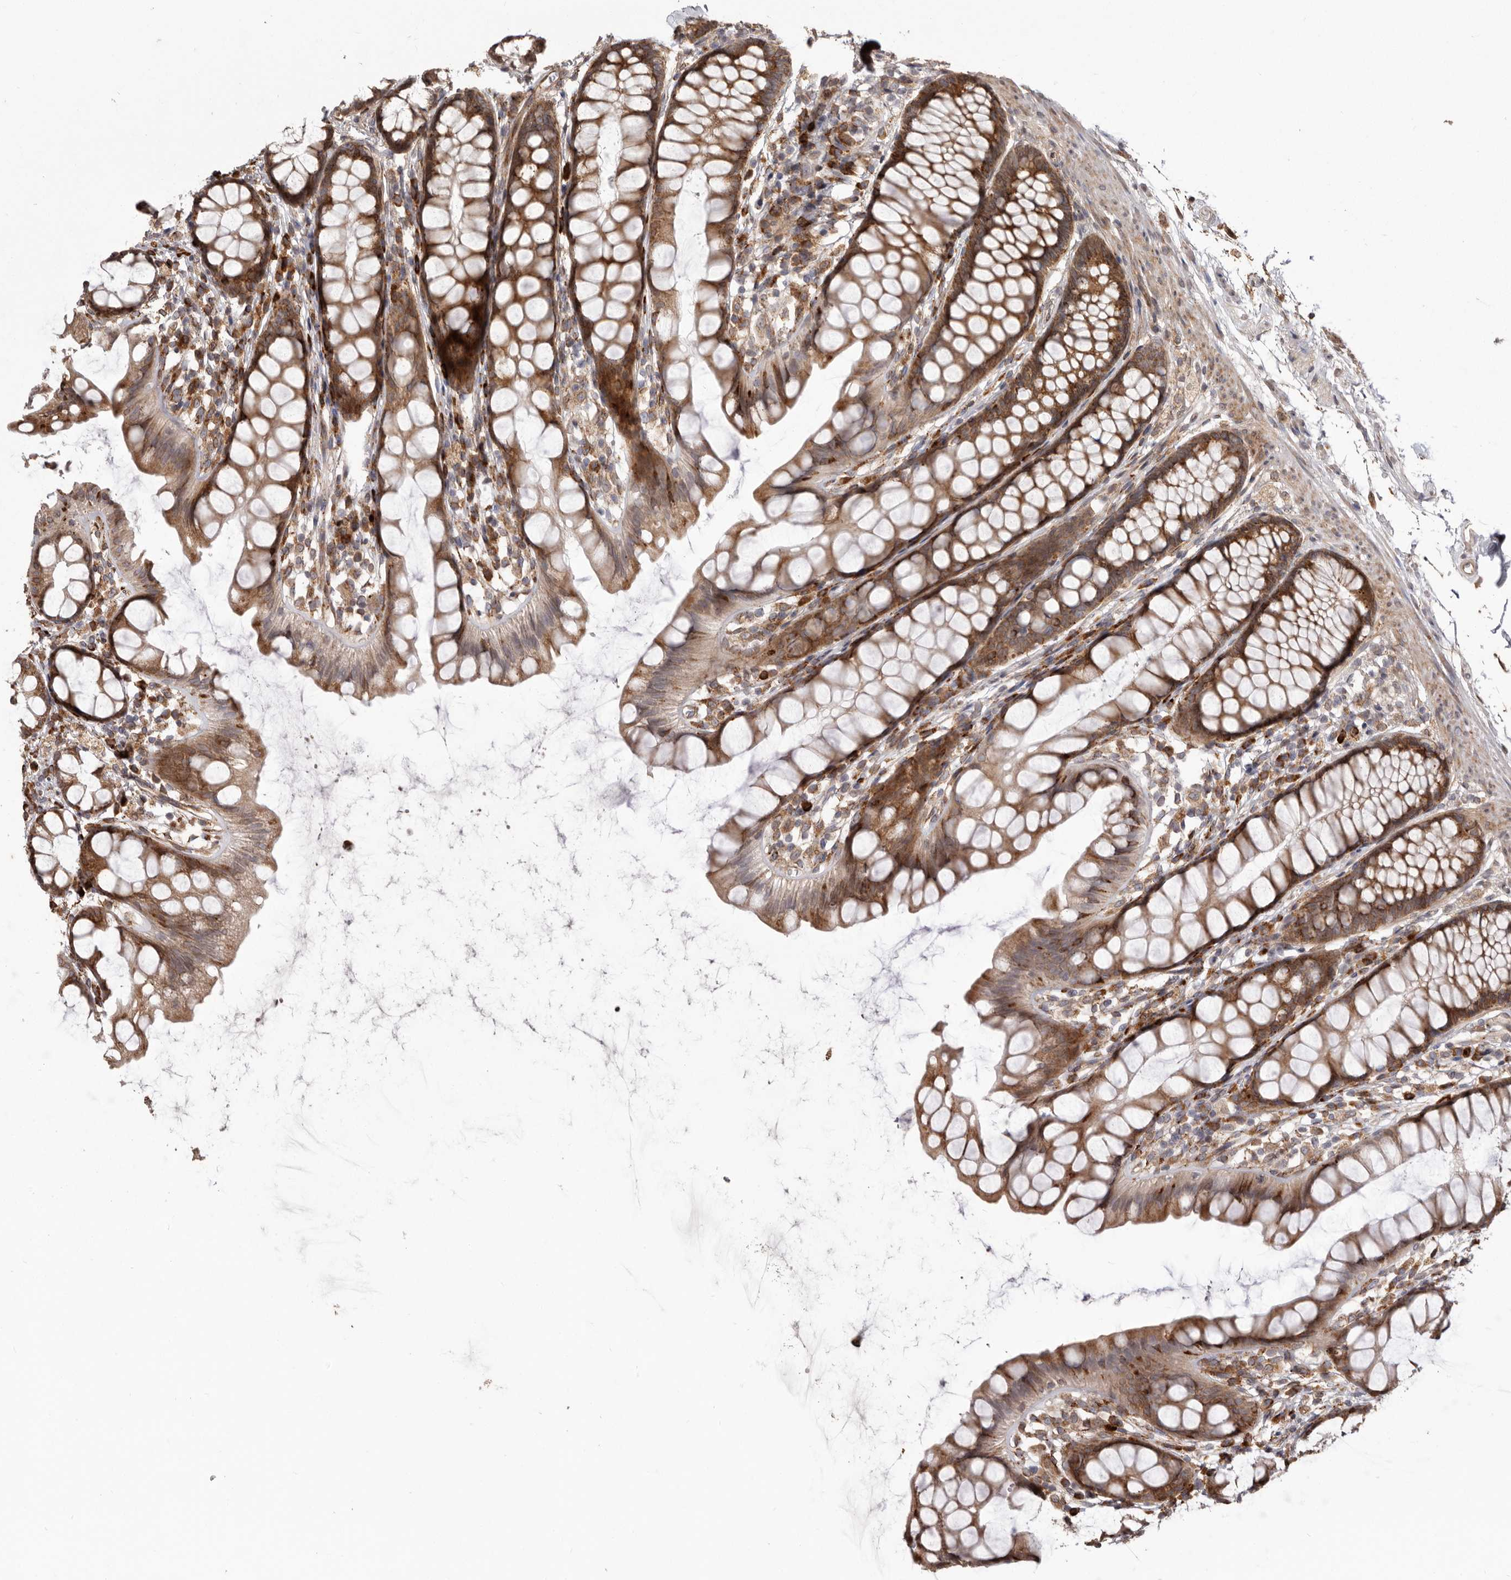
{"staining": {"intensity": "strong", "quantity": ">75%", "location": "cytoplasmic/membranous"}, "tissue": "rectum", "cell_type": "Glandular cells", "image_type": "normal", "snomed": [{"axis": "morphology", "description": "Normal tissue, NOS"}, {"axis": "topography", "description": "Rectum"}], "caption": "Immunohistochemistry (IHC) micrograph of normal rectum: rectum stained using immunohistochemistry (IHC) reveals high levels of strong protein expression localized specifically in the cytoplasmic/membranous of glandular cells, appearing as a cytoplasmic/membranous brown color.", "gene": "NUP43", "patient": {"sex": "female", "age": 65}}